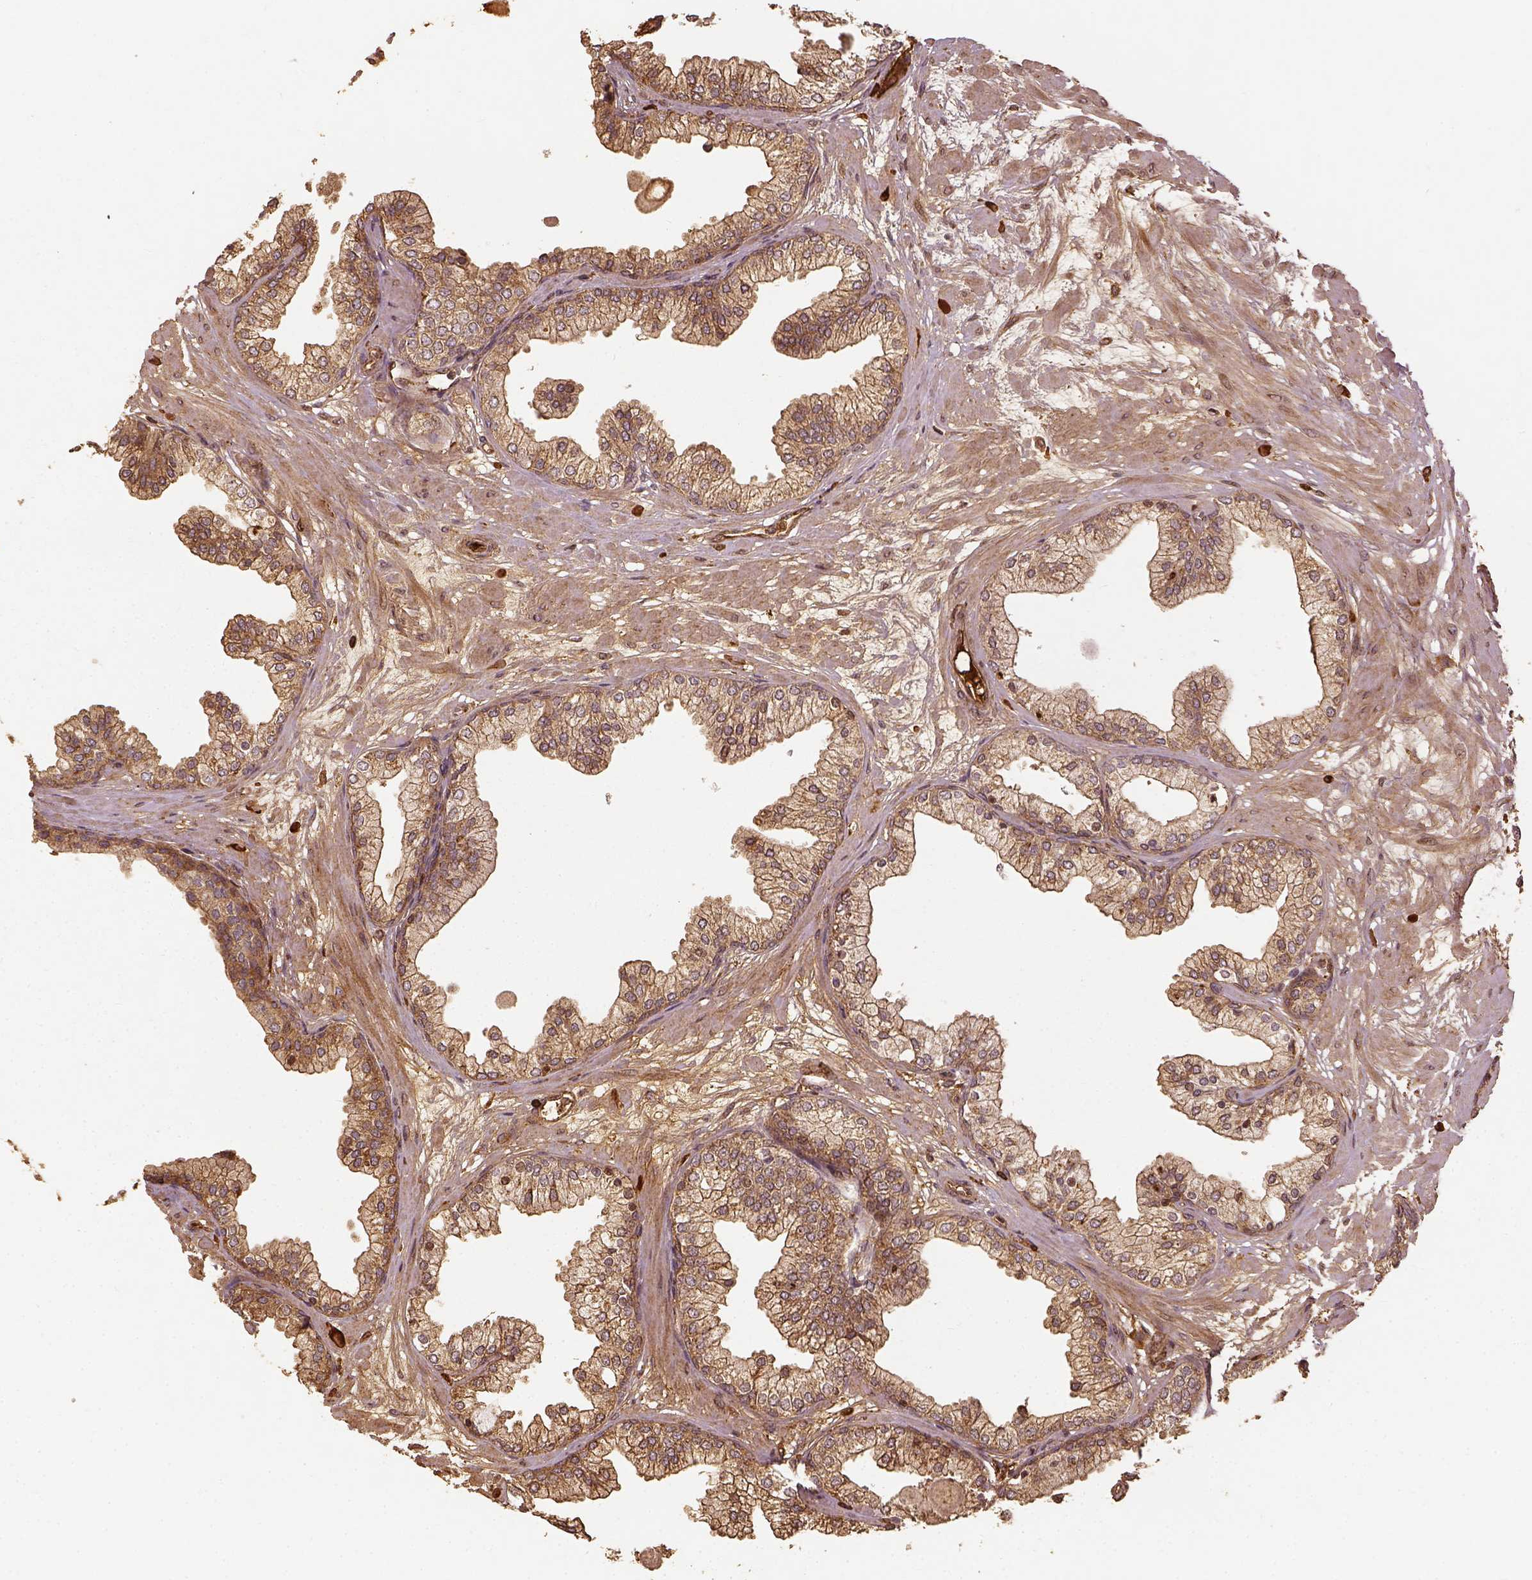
{"staining": {"intensity": "moderate", "quantity": ">75%", "location": "cytoplasmic/membranous"}, "tissue": "prostate", "cell_type": "Glandular cells", "image_type": "normal", "snomed": [{"axis": "morphology", "description": "Normal tissue, NOS"}, {"axis": "topography", "description": "Prostate"}, {"axis": "topography", "description": "Peripheral nerve tissue"}], "caption": "Immunohistochemistry (IHC) image of unremarkable human prostate stained for a protein (brown), which displays medium levels of moderate cytoplasmic/membranous positivity in about >75% of glandular cells.", "gene": "VEGFA", "patient": {"sex": "male", "age": 61}}